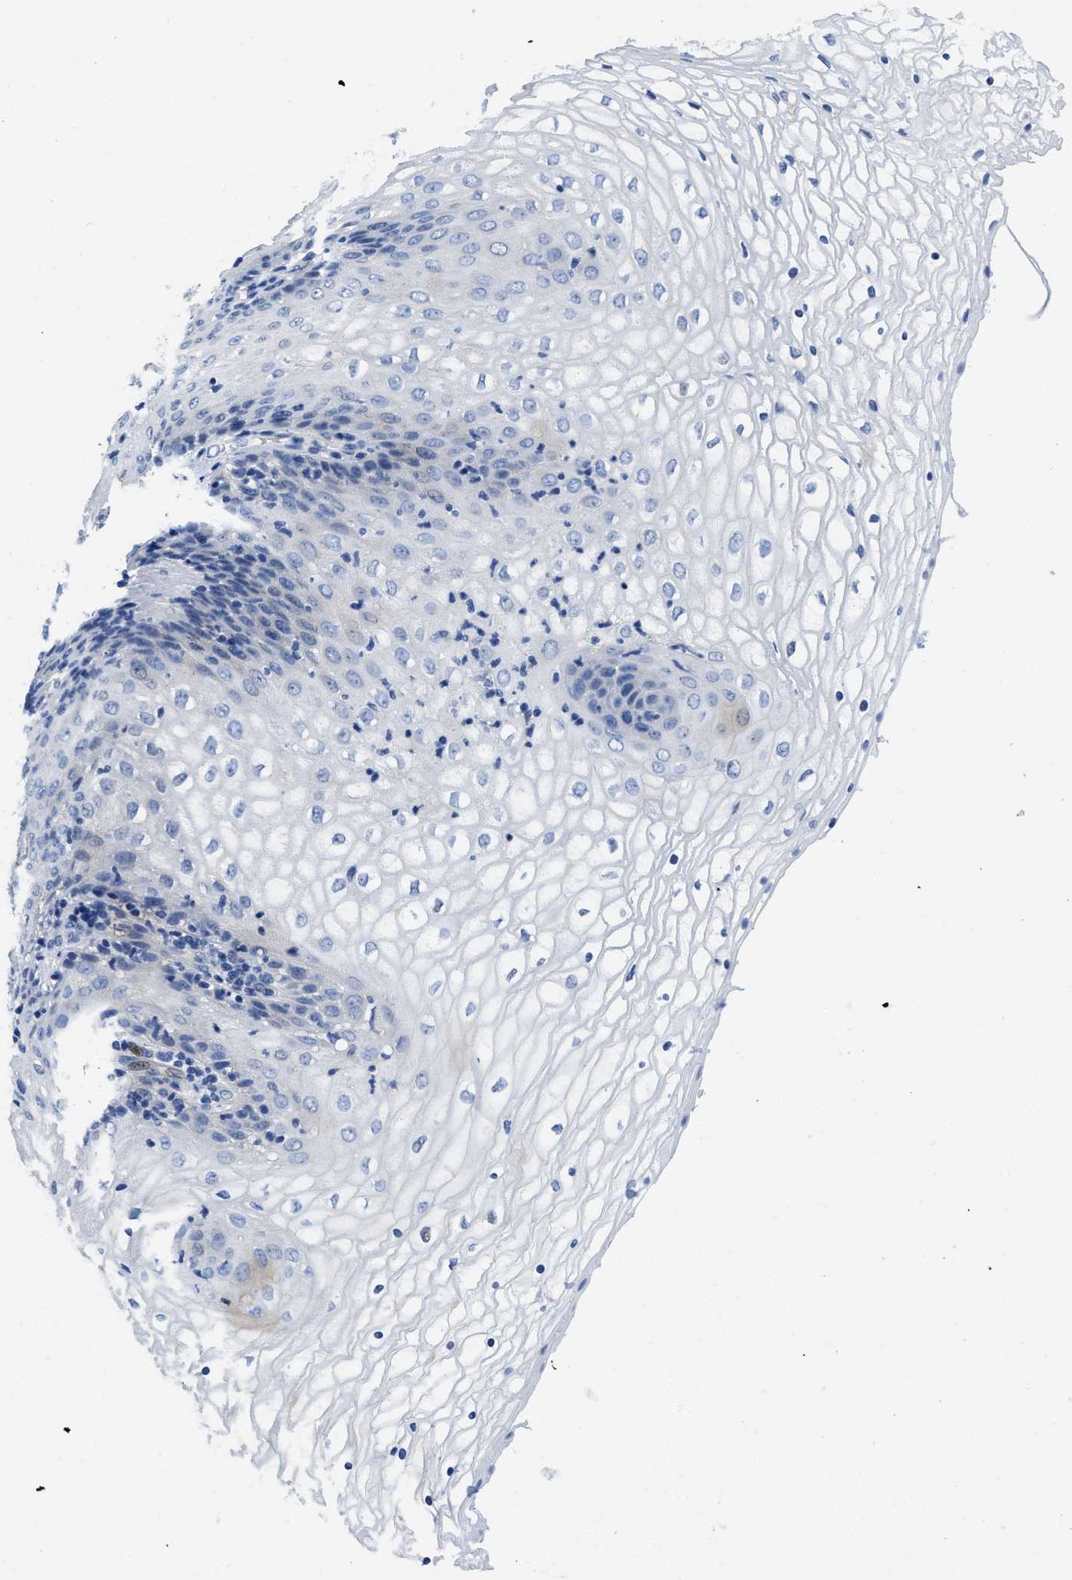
{"staining": {"intensity": "negative", "quantity": "none", "location": "none"}, "tissue": "vagina", "cell_type": "Squamous epithelial cells", "image_type": "normal", "snomed": [{"axis": "morphology", "description": "Normal tissue, NOS"}, {"axis": "topography", "description": "Vagina"}], "caption": "The photomicrograph reveals no significant positivity in squamous epithelial cells of vagina.", "gene": "CA9", "patient": {"sex": "female", "age": 34}}